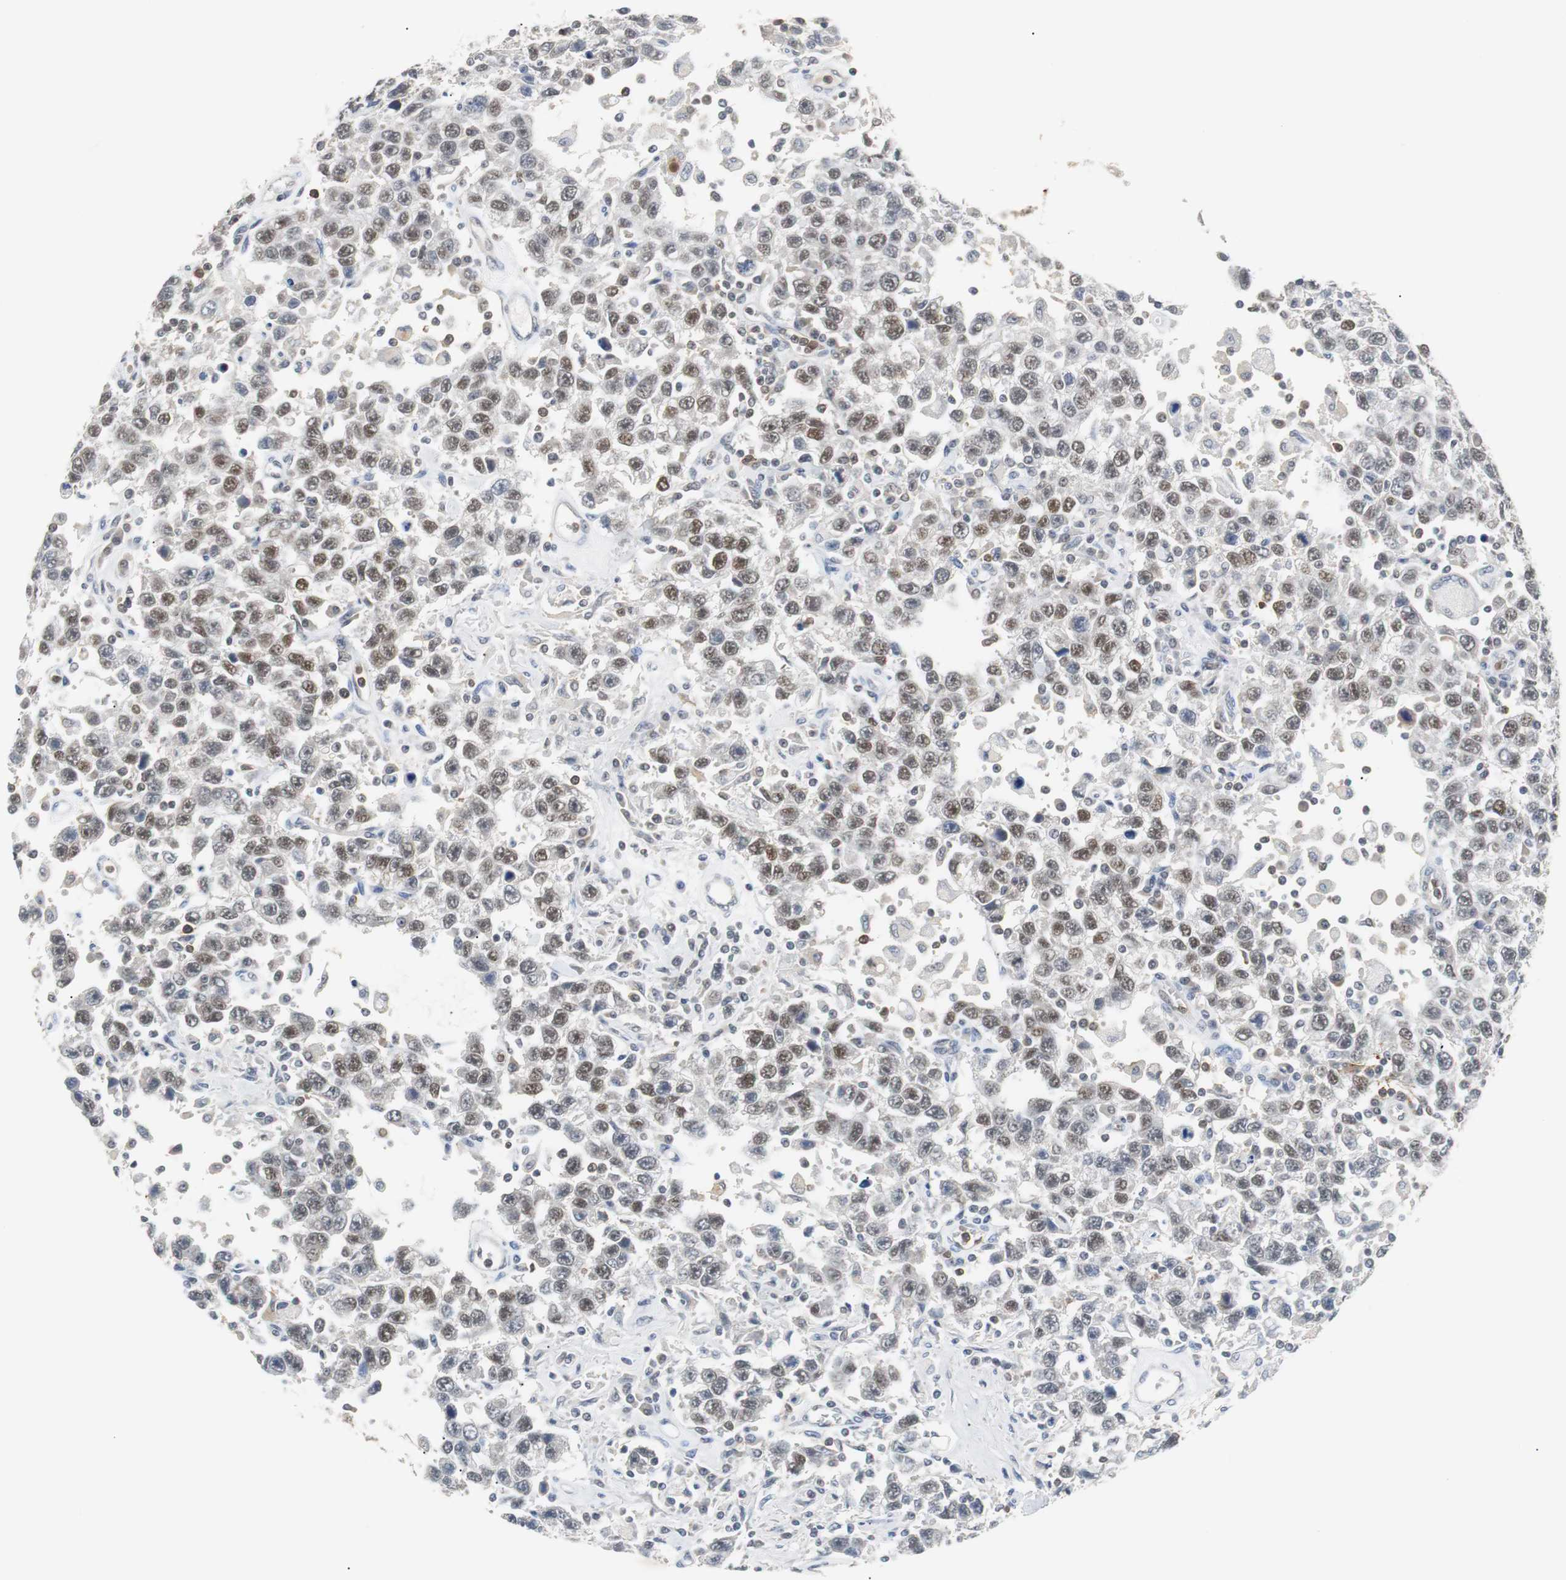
{"staining": {"intensity": "moderate", "quantity": "25%-75%", "location": "nuclear"}, "tissue": "testis cancer", "cell_type": "Tumor cells", "image_type": "cancer", "snomed": [{"axis": "morphology", "description": "Seminoma, NOS"}, {"axis": "topography", "description": "Testis"}], "caption": "Testis cancer stained for a protein (brown) reveals moderate nuclear positive positivity in approximately 25%-75% of tumor cells.", "gene": "SIRT1", "patient": {"sex": "male", "age": 41}}